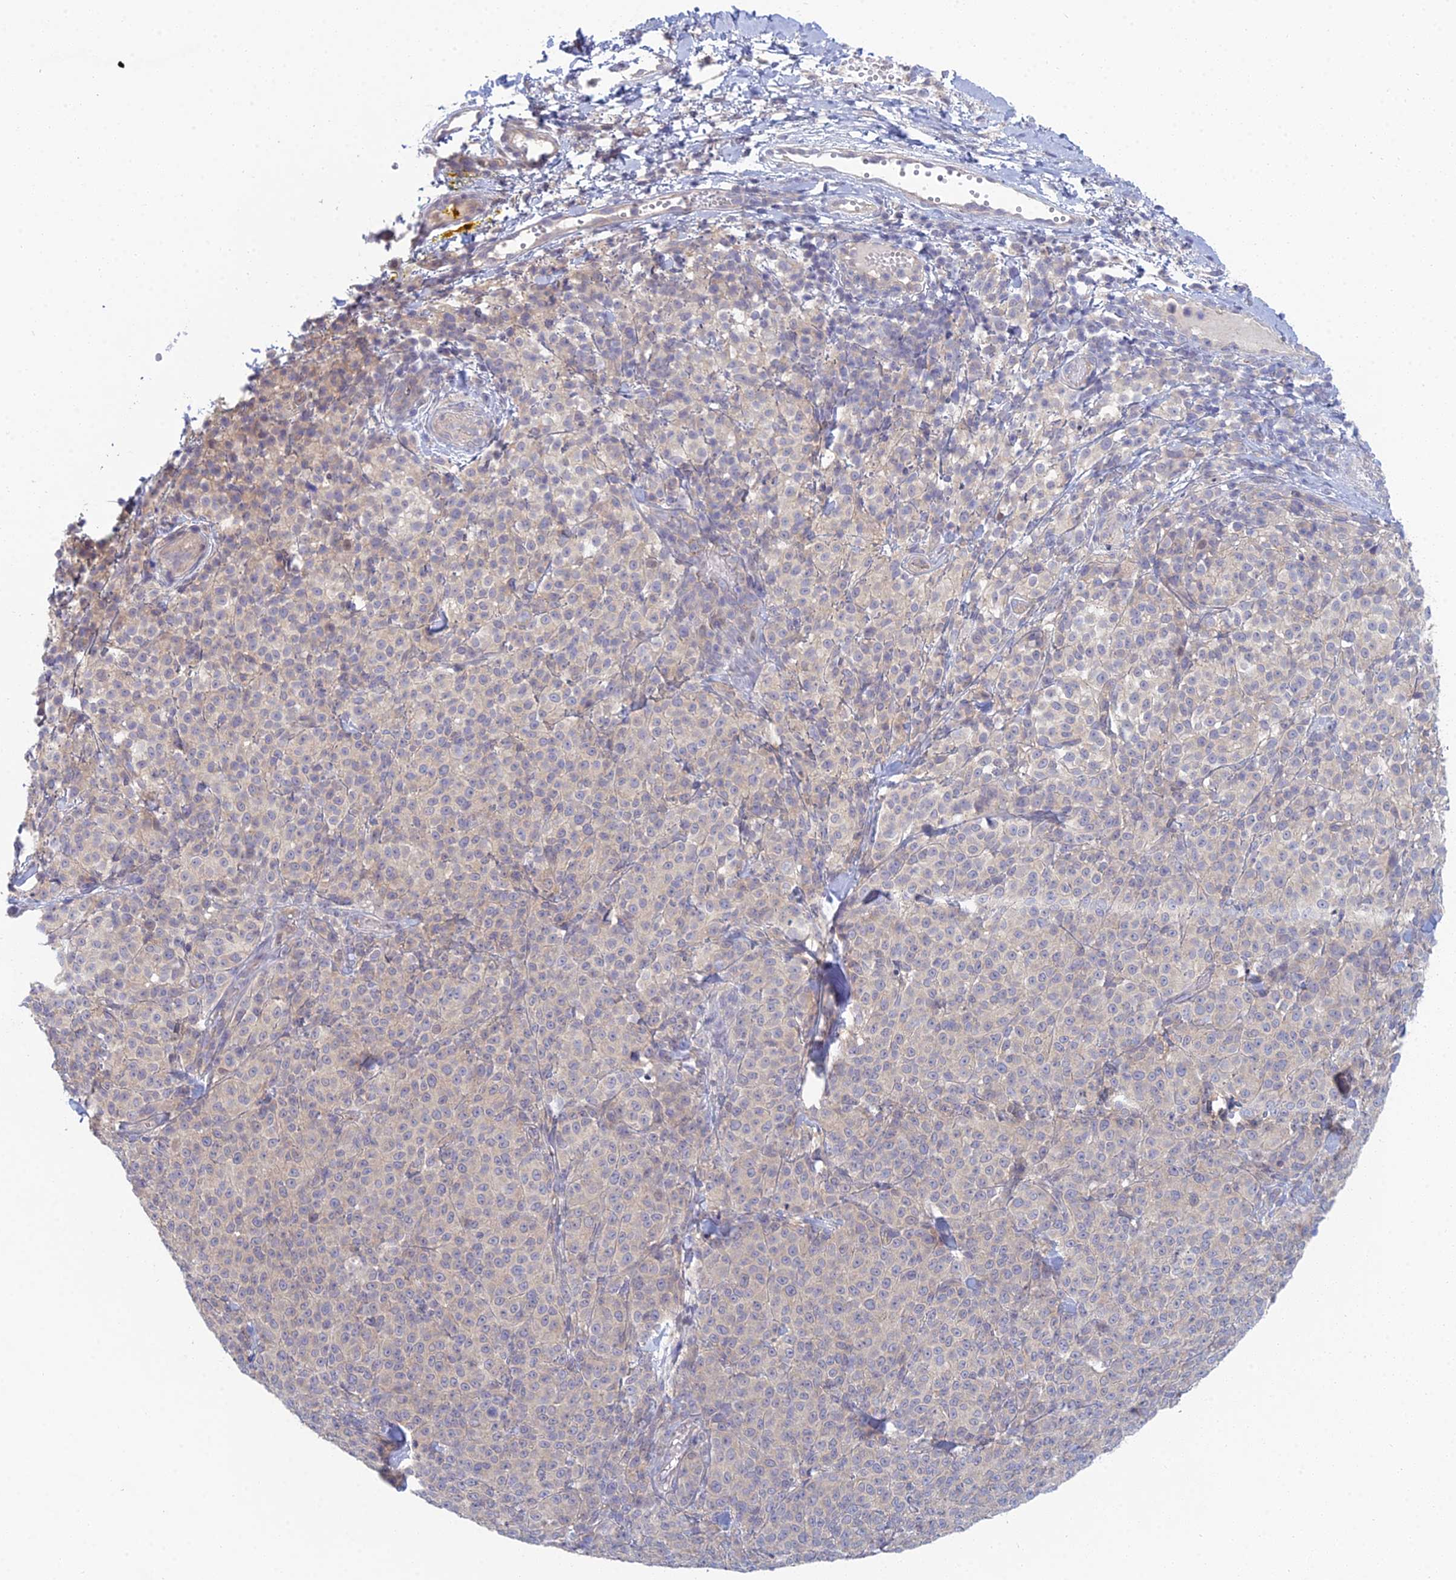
{"staining": {"intensity": "negative", "quantity": "none", "location": "none"}, "tissue": "melanoma", "cell_type": "Tumor cells", "image_type": "cancer", "snomed": [{"axis": "morphology", "description": "Normal tissue, NOS"}, {"axis": "morphology", "description": "Malignant melanoma, NOS"}, {"axis": "topography", "description": "Skin"}], "caption": "Immunohistochemistry of human melanoma displays no positivity in tumor cells.", "gene": "METTL26", "patient": {"sex": "female", "age": 34}}